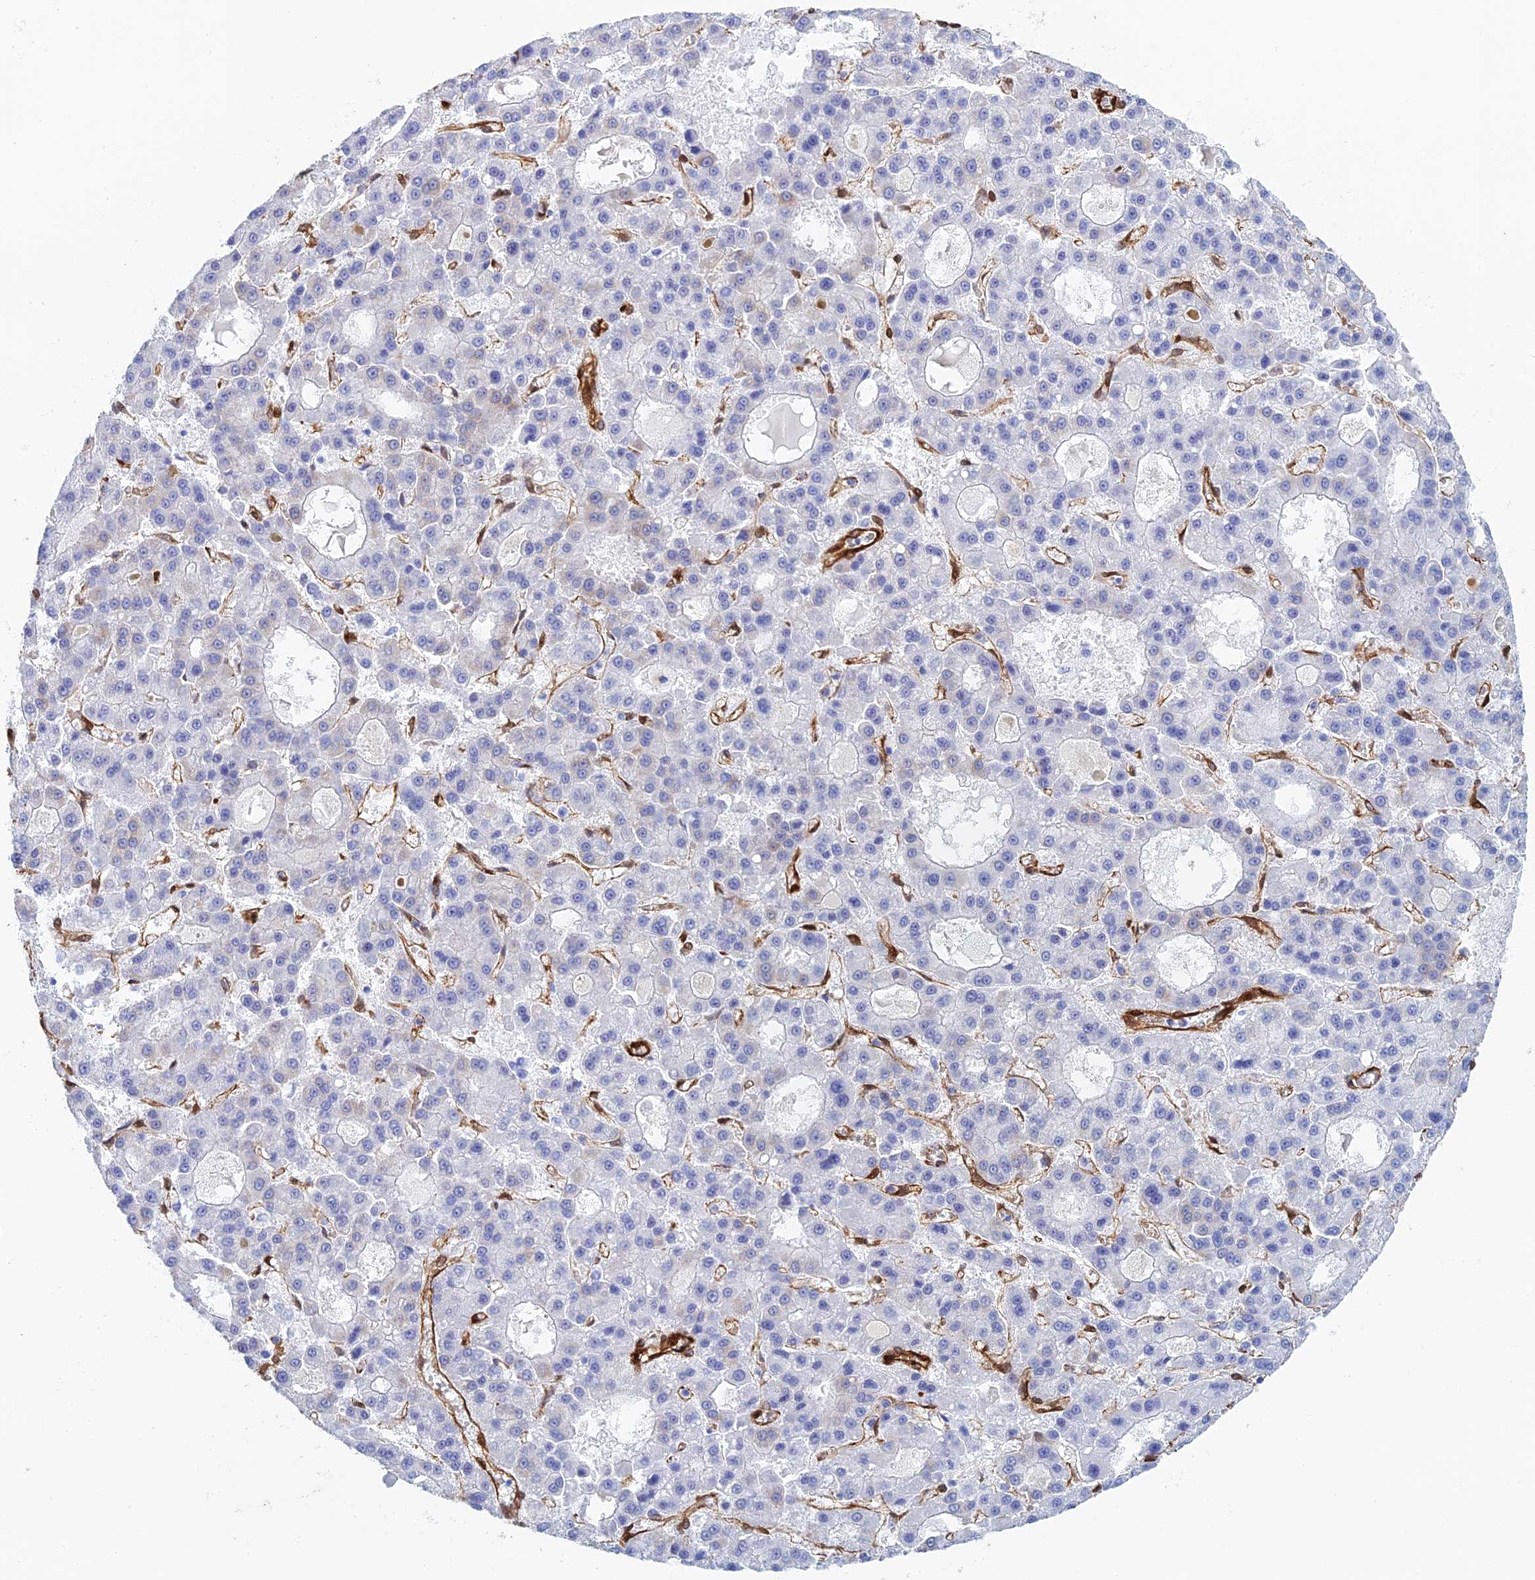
{"staining": {"intensity": "negative", "quantity": "none", "location": "none"}, "tissue": "liver cancer", "cell_type": "Tumor cells", "image_type": "cancer", "snomed": [{"axis": "morphology", "description": "Carcinoma, Hepatocellular, NOS"}, {"axis": "topography", "description": "Liver"}], "caption": "Immunohistochemical staining of liver cancer (hepatocellular carcinoma) exhibits no significant positivity in tumor cells.", "gene": "CRIP2", "patient": {"sex": "male", "age": 70}}